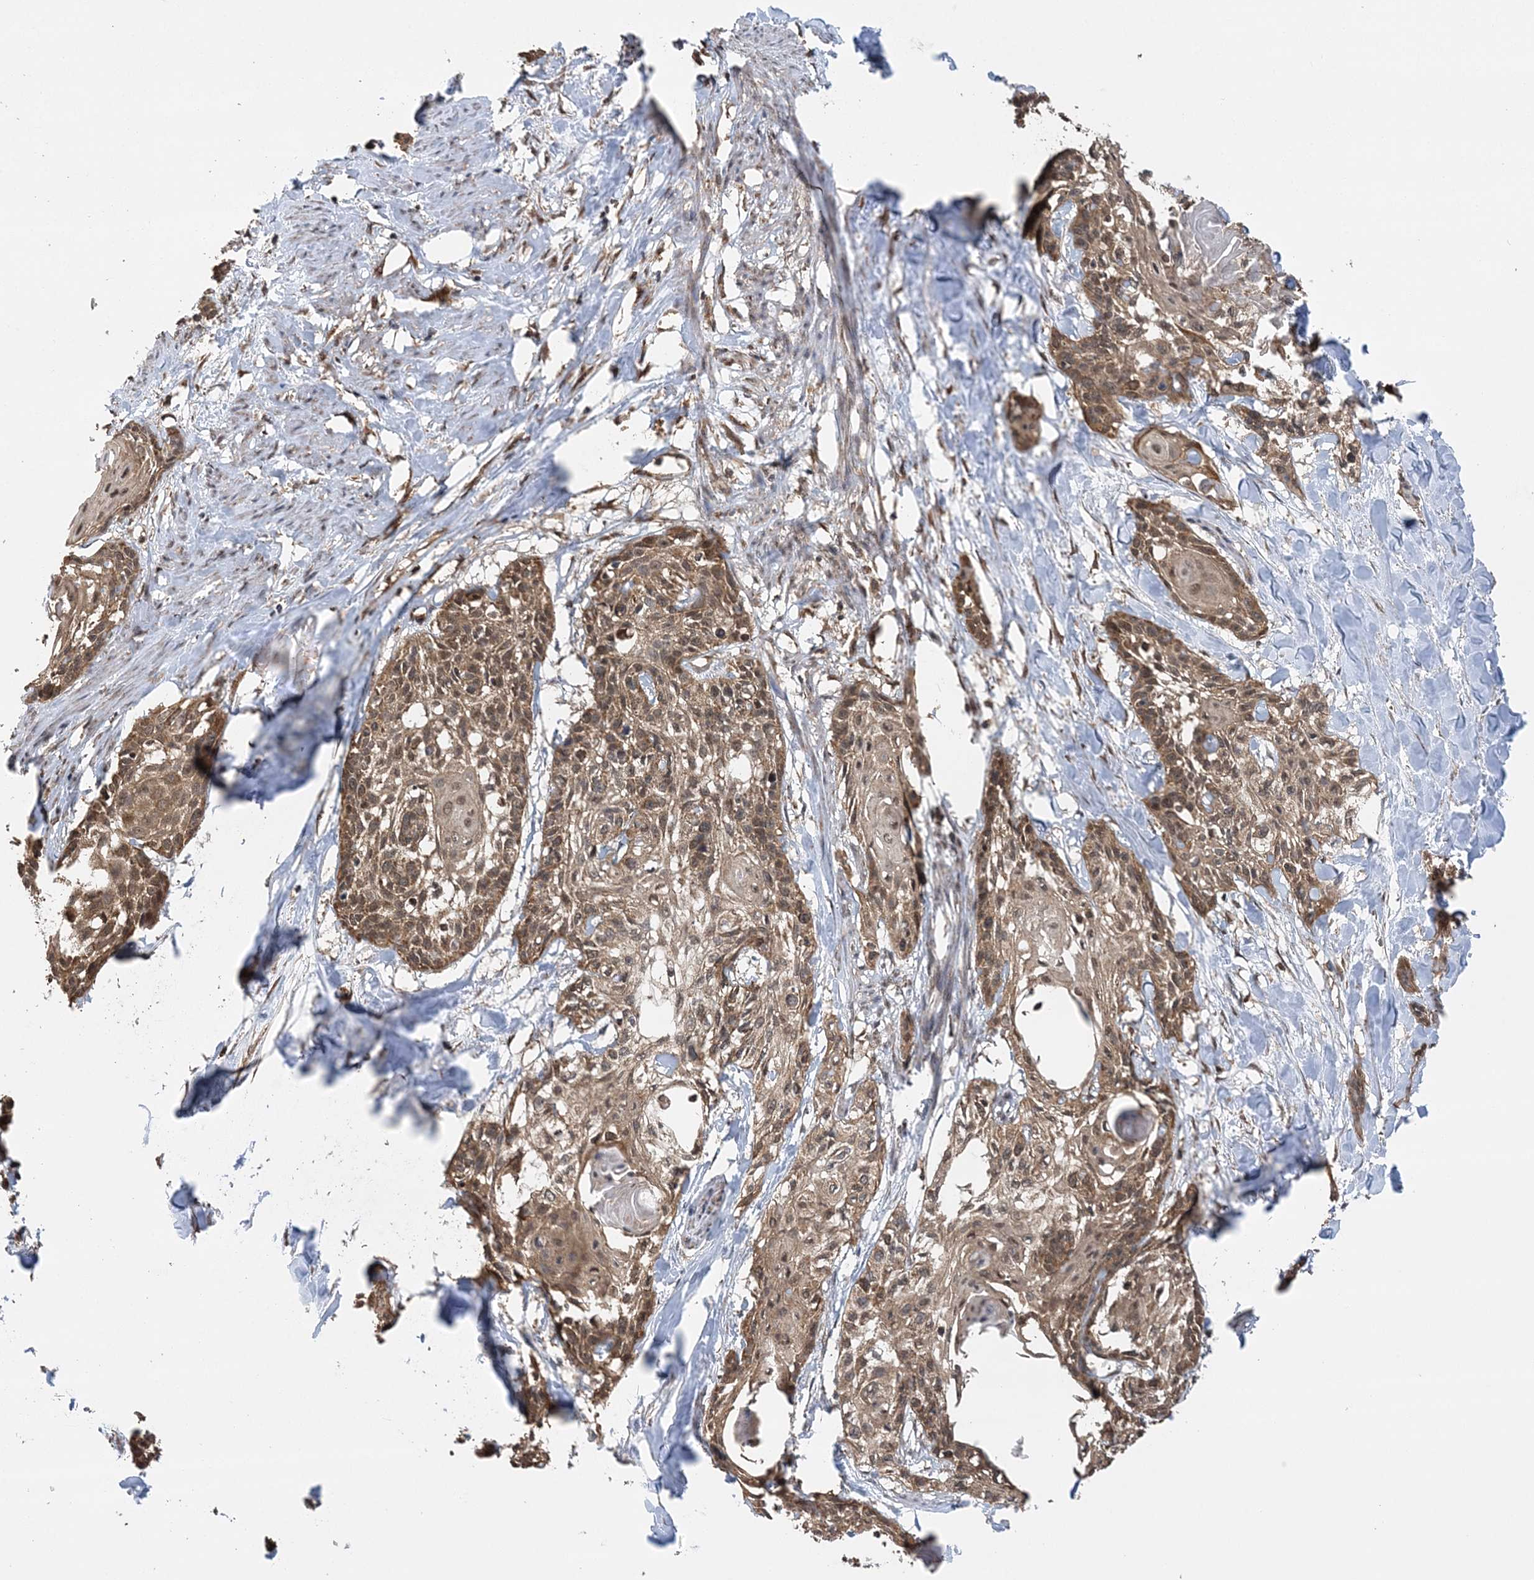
{"staining": {"intensity": "moderate", "quantity": ">75%", "location": "cytoplasmic/membranous"}, "tissue": "cervical cancer", "cell_type": "Tumor cells", "image_type": "cancer", "snomed": [{"axis": "morphology", "description": "Squamous cell carcinoma, NOS"}, {"axis": "topography", "description": "Cervix"}], "caption": "About >75% of tumor cells in human squamous cell carcinoma (cervical) exhibit moderate cytoplasmic/membranous protein staining as visualized by brown immunohistochemical staining.", "gene": "PCBP1", "patient": {"sex": "female", "age": 57}}